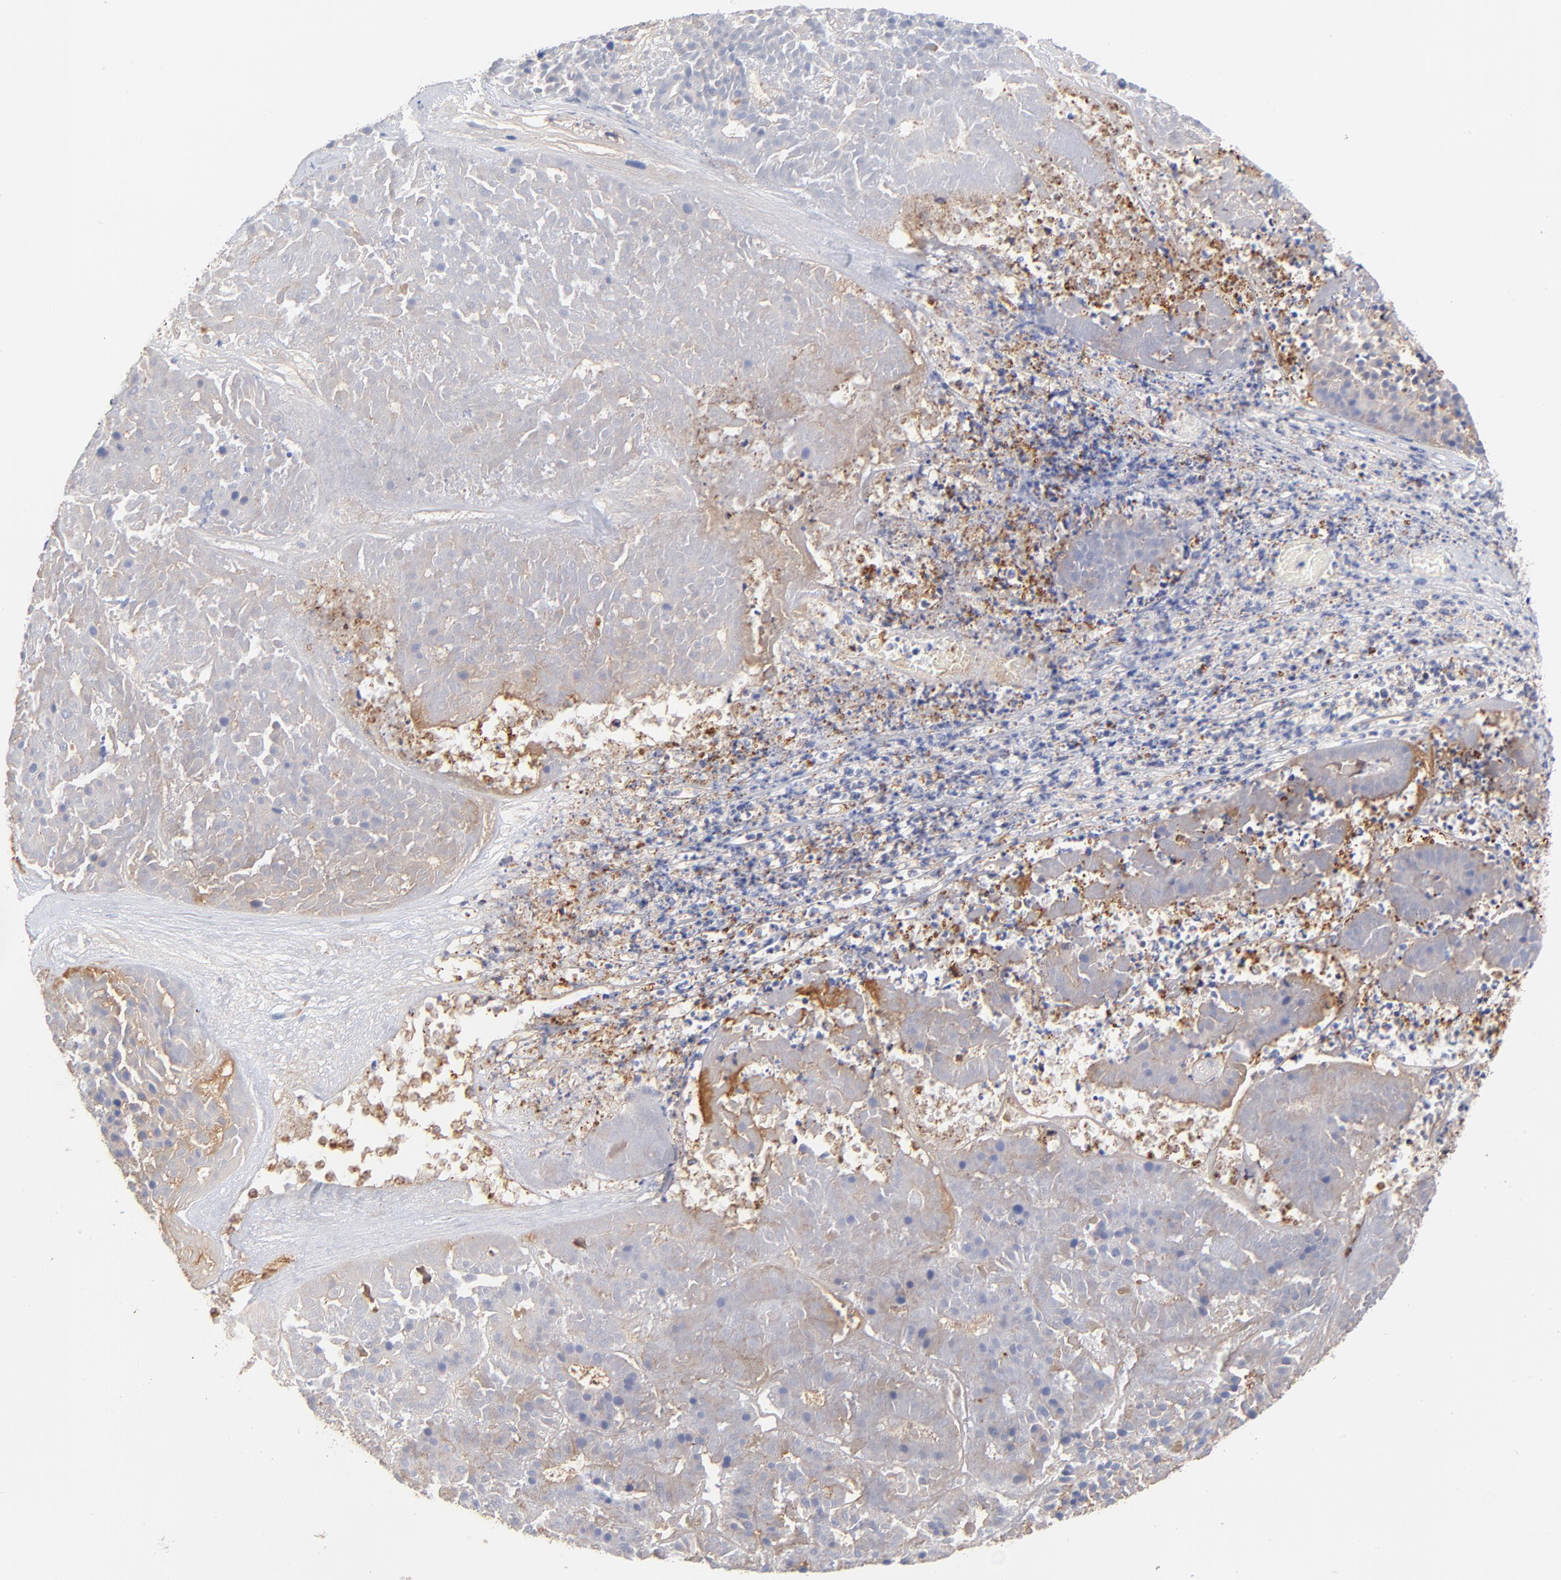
{"staining": {"intensity": "weak", "quantity": "<25%", "location": "cytoplasmic/membranous"}, "tissue": "pancreatic cancer", "cell_type": "Tumor cells", "image_type": "cancer", "snomed": [{"axis": "morphology", "description": "Adenocarcinoma, NOS"}, {"axis": "topography", "description": "Pancreas"}], "caption": "Tumor cells are negative for protein expression in human pancreatic cancer. Brightfield microscopy of immunohistochemistry stained with DAB (3,3'-diaminobenzidine) (brown) and hematoxylin (blue), captured at high magnification.", "gene": "PTK7", "patient": {"sex": "male", "age": 50}}